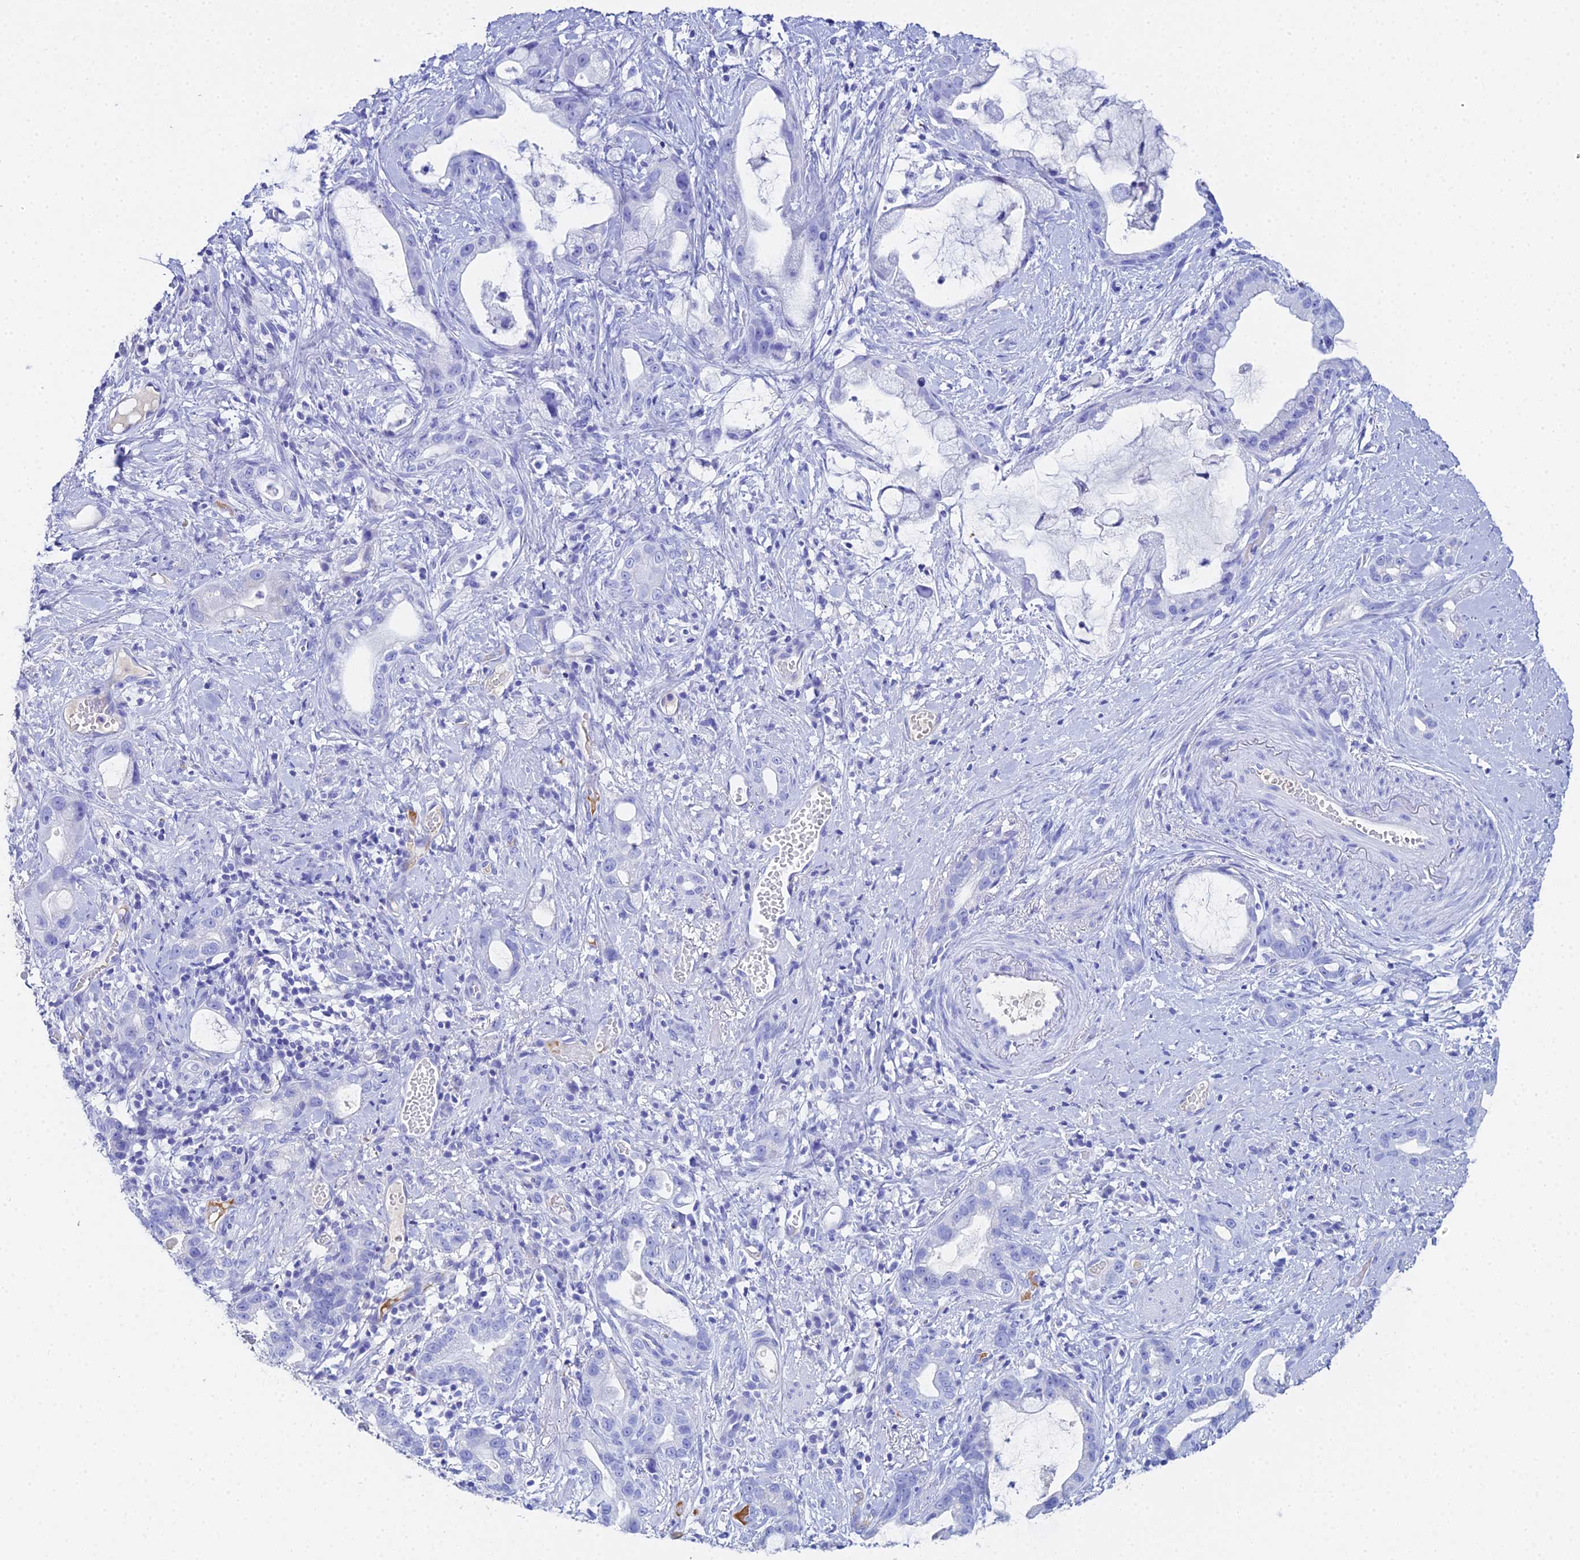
{"staining": {"intensity": "negative", "quantity": "none", "location": "none"}, "tissue": "stomach cancer", "cell_type": "Tumor cells", "image_type": "cancer", "snomed": [{"axis": "morphology", "description": "Adenocarcinoma, NOS"}, {"axis": "topography", "description": "Stomach"}], "caption": "This is an immunohistochemistry micrograph of human stomach cancer. There is no expression in tumor cells.", "gene": "CELA3A", "patient": {"sex": "male", "age": 55}}